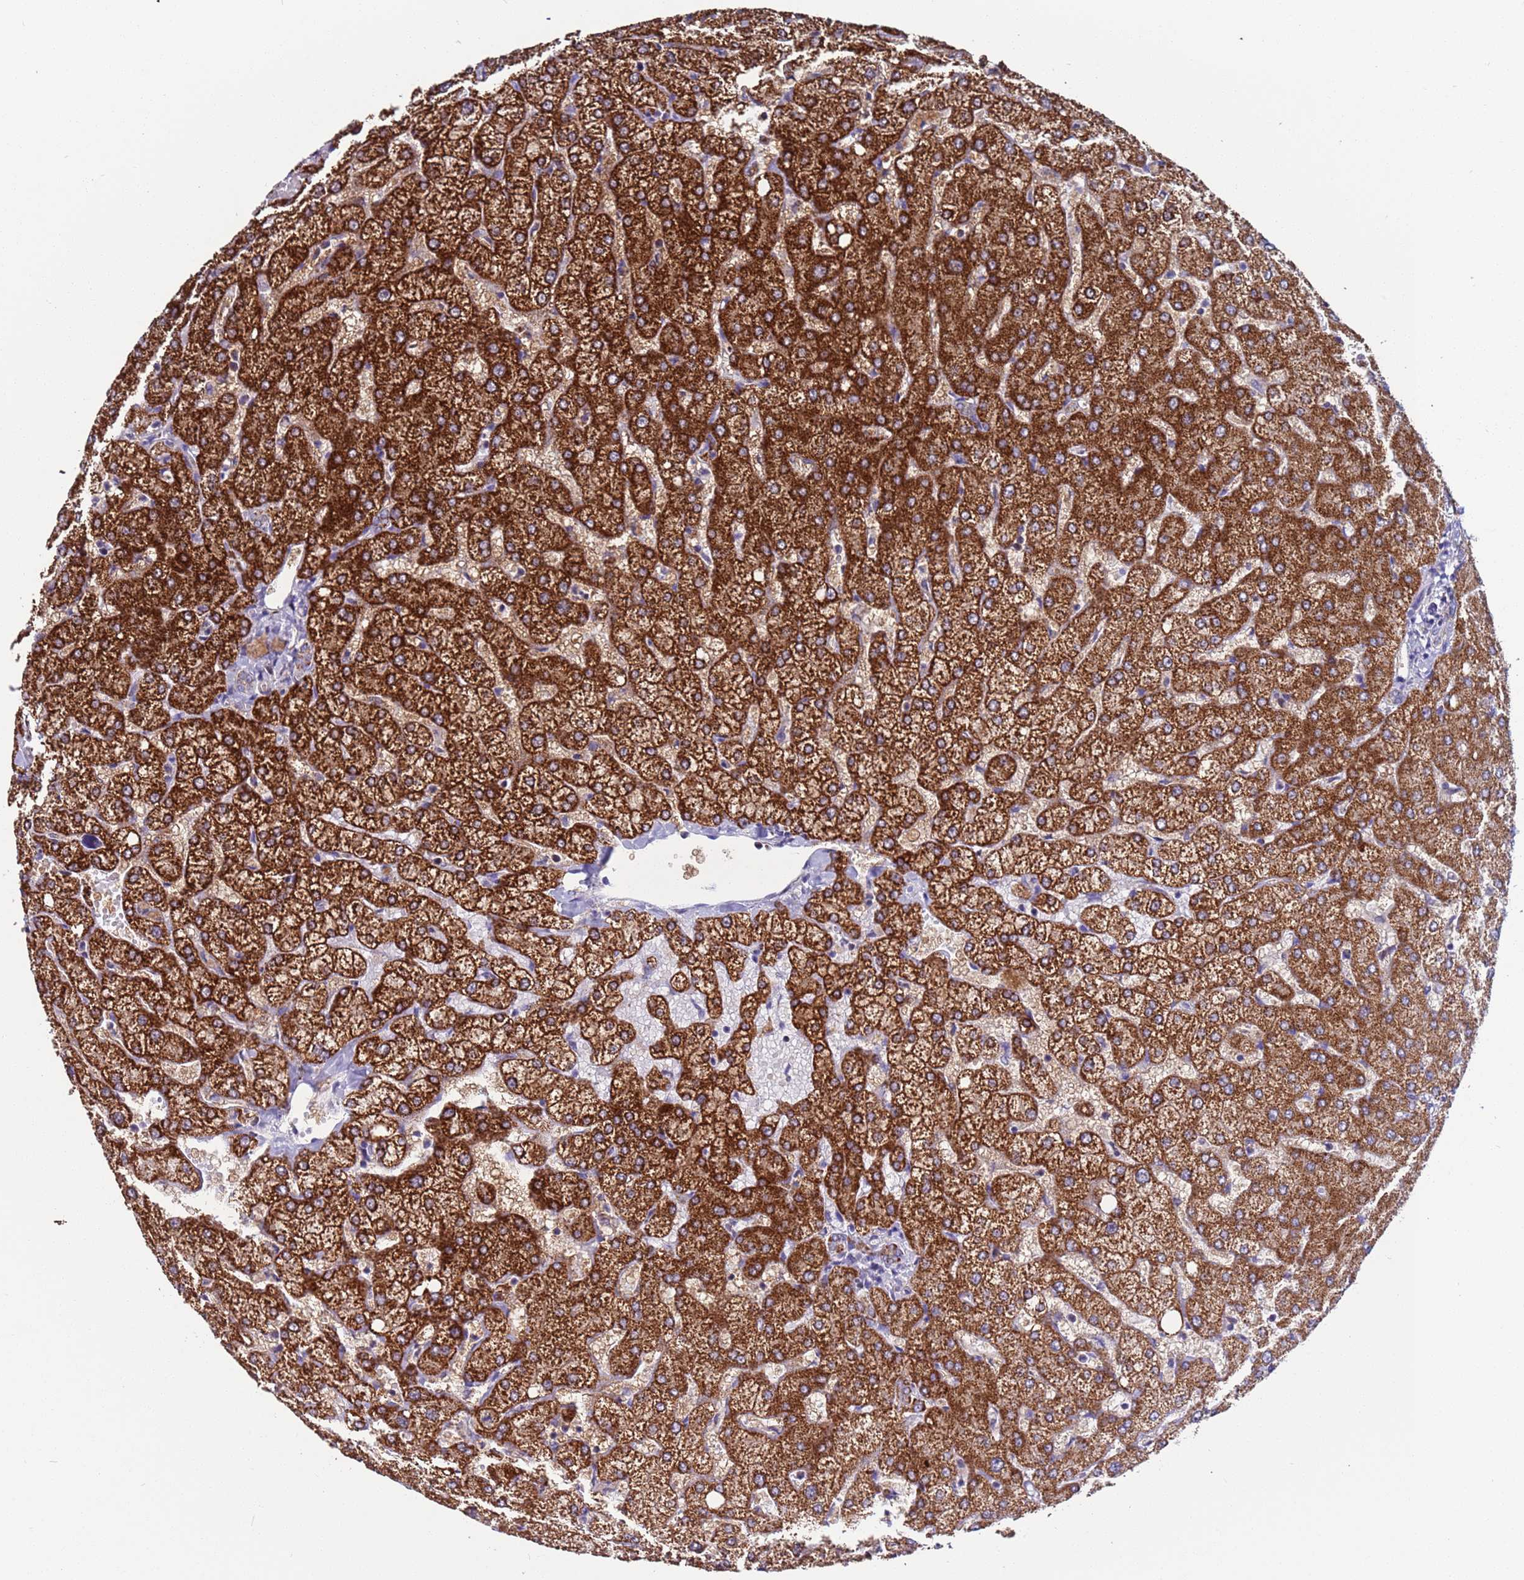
{"staining": {"intensity": "moderate", "quantity": "25%-75%", "location": "cytoplasmic/membranous"}, "tissue": "liver", "cell_type": "Cholangiocytes", "image_type": "normal", "snomed": [{"axis": "morphology", "description": "Normal tissue, NOS"}, {"axis": "topography", "description": "Liver"}], "caption": "About 25%-75% of cholangiocytes in normal human liver exhibit moderate cytoplasmic/membranous protein expression as visualized by brown immunohistochemical staining.", "gene": "ZBTB39", "patient": {"sex": "female", "age": 54}}